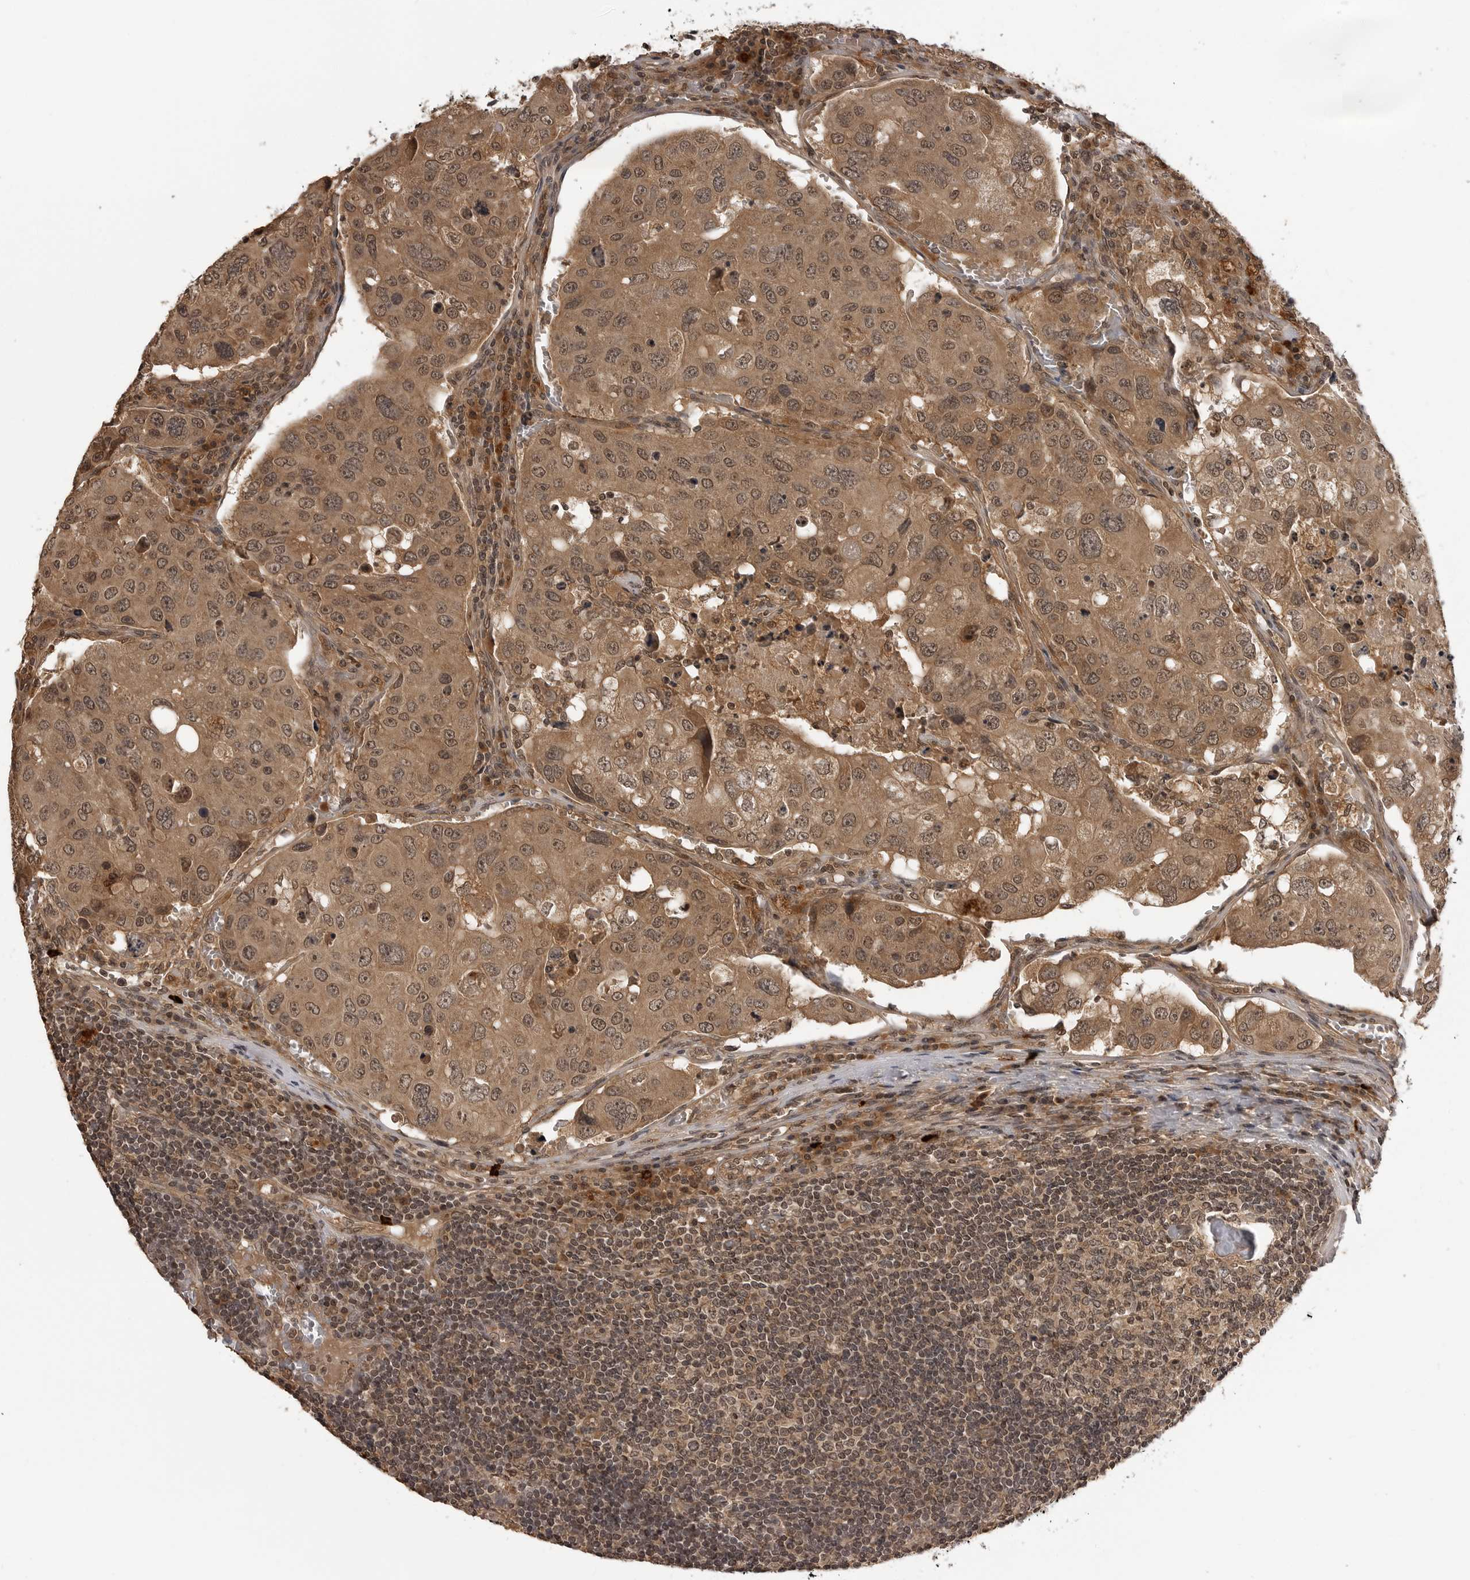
{"staining": {"intensity": "moderate", "quantity": ">75%", "location": "cytoplasmic/membranous,nuclear"}, "tissue": "urothelial cancer", "cell_type": "Tumor cells", "image_type": "cancer", "snomed": [{"axis": "morphology", "description": "Urothelial carcinoma, High grade"}, {"axis": "topography", "description": "Lymph node"}, {"axis": "topography", "description": "Urinary bladder"}], "caption": "High-grade urothelial carcinoma stained with a protein marker shows moderate staining in tumor cells.", "gene": "IL24", "patient": {"sex": "male", "age": 51}}